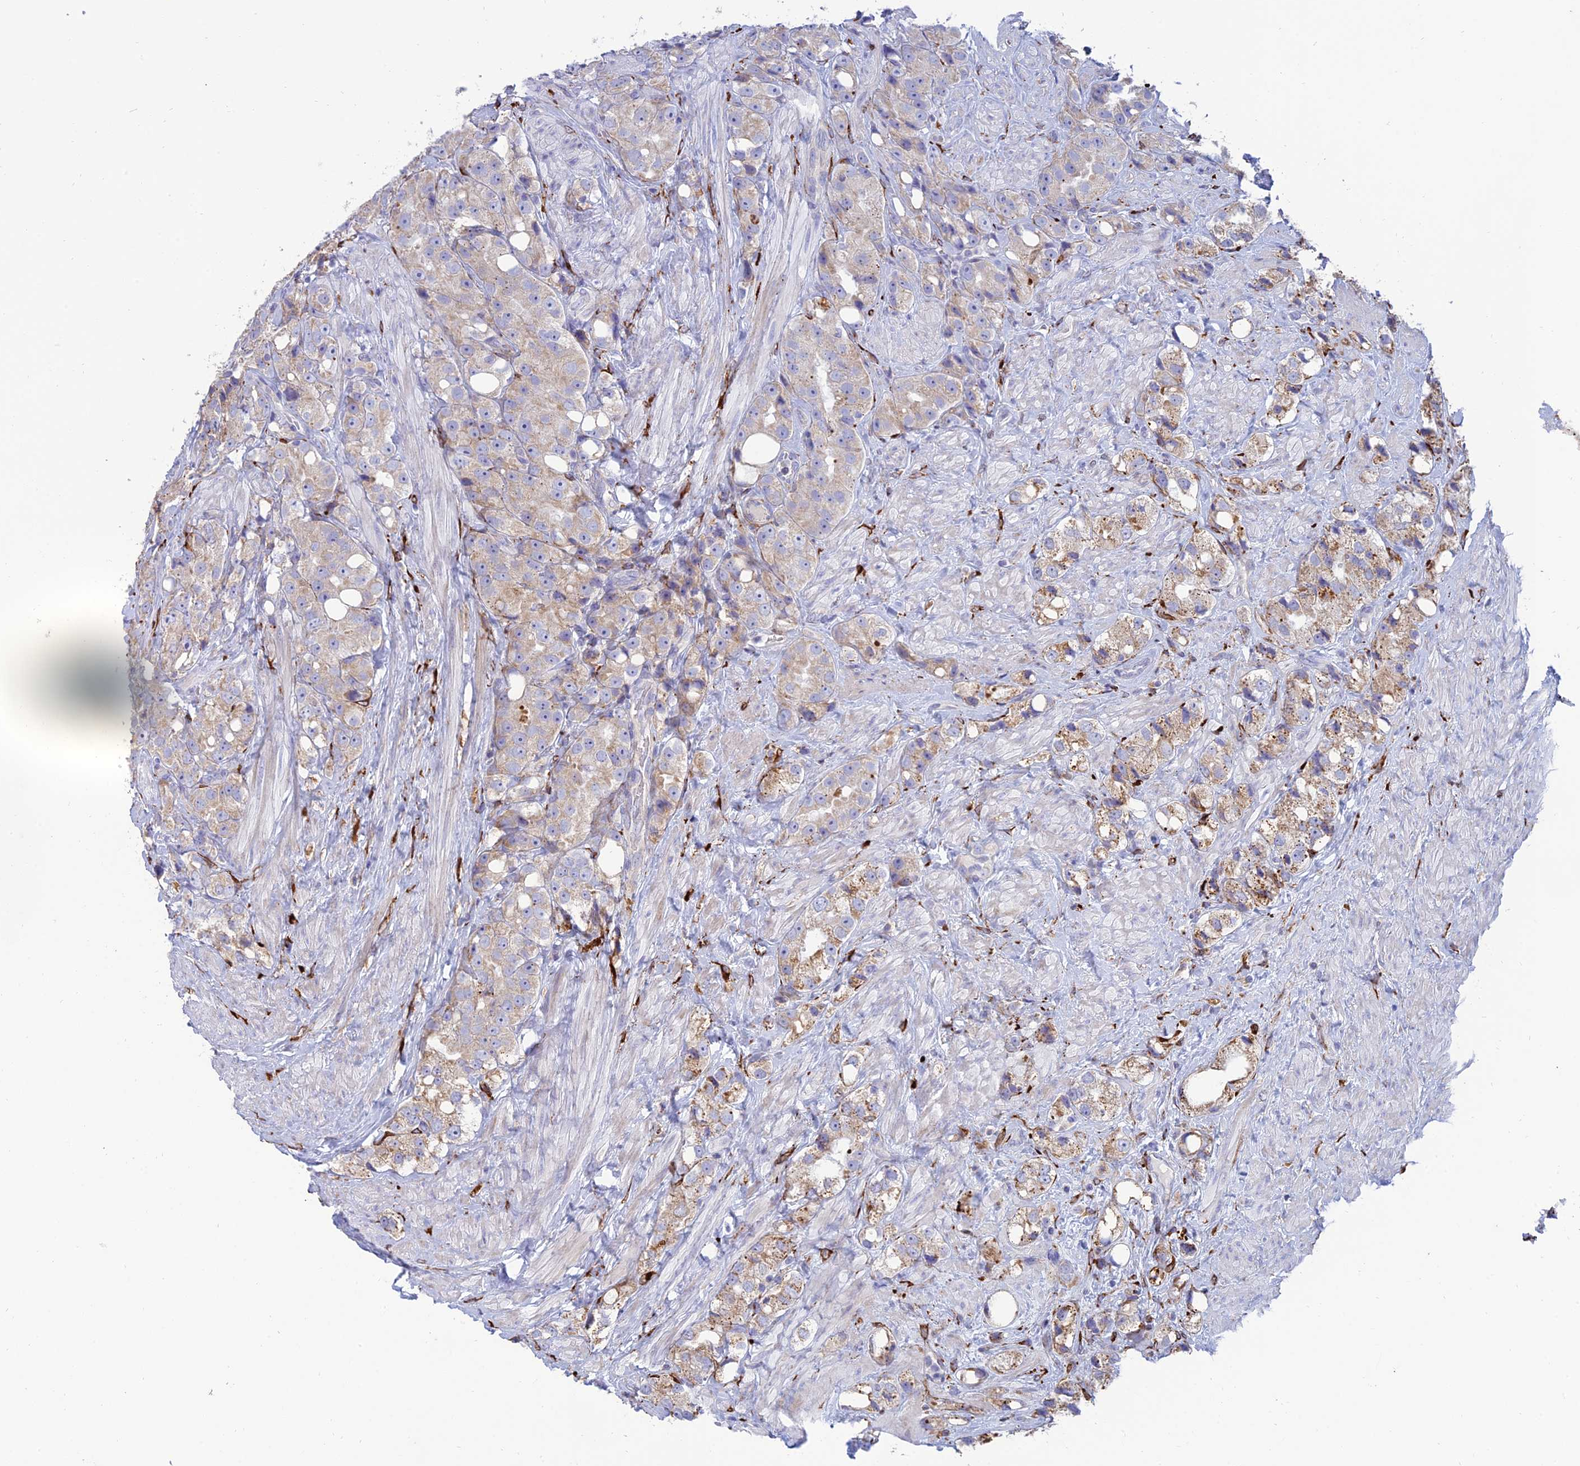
{"staining": {"intensity": "weak", "quantity": "25%-75%", "location": "cytoplasmic/membranous"}, "tissue": "prostate cancer", "cell_type": "Tumor cells", "image_type": "cancer", "snomed": [{"axis": "morphology", "description": "Adenocarcinoma, NOS"}, {"axis": "topography", "description": "Prostate"}], "caption": "This histopathology image displays immunohistochemistry staining of human prostate adenocarcinoma, with low weak cytoplasmic/membranous expression in about 25%-75% of tumor cells.", "gene": "RCN3", "patient": {"sex": "male", "age": 79}}